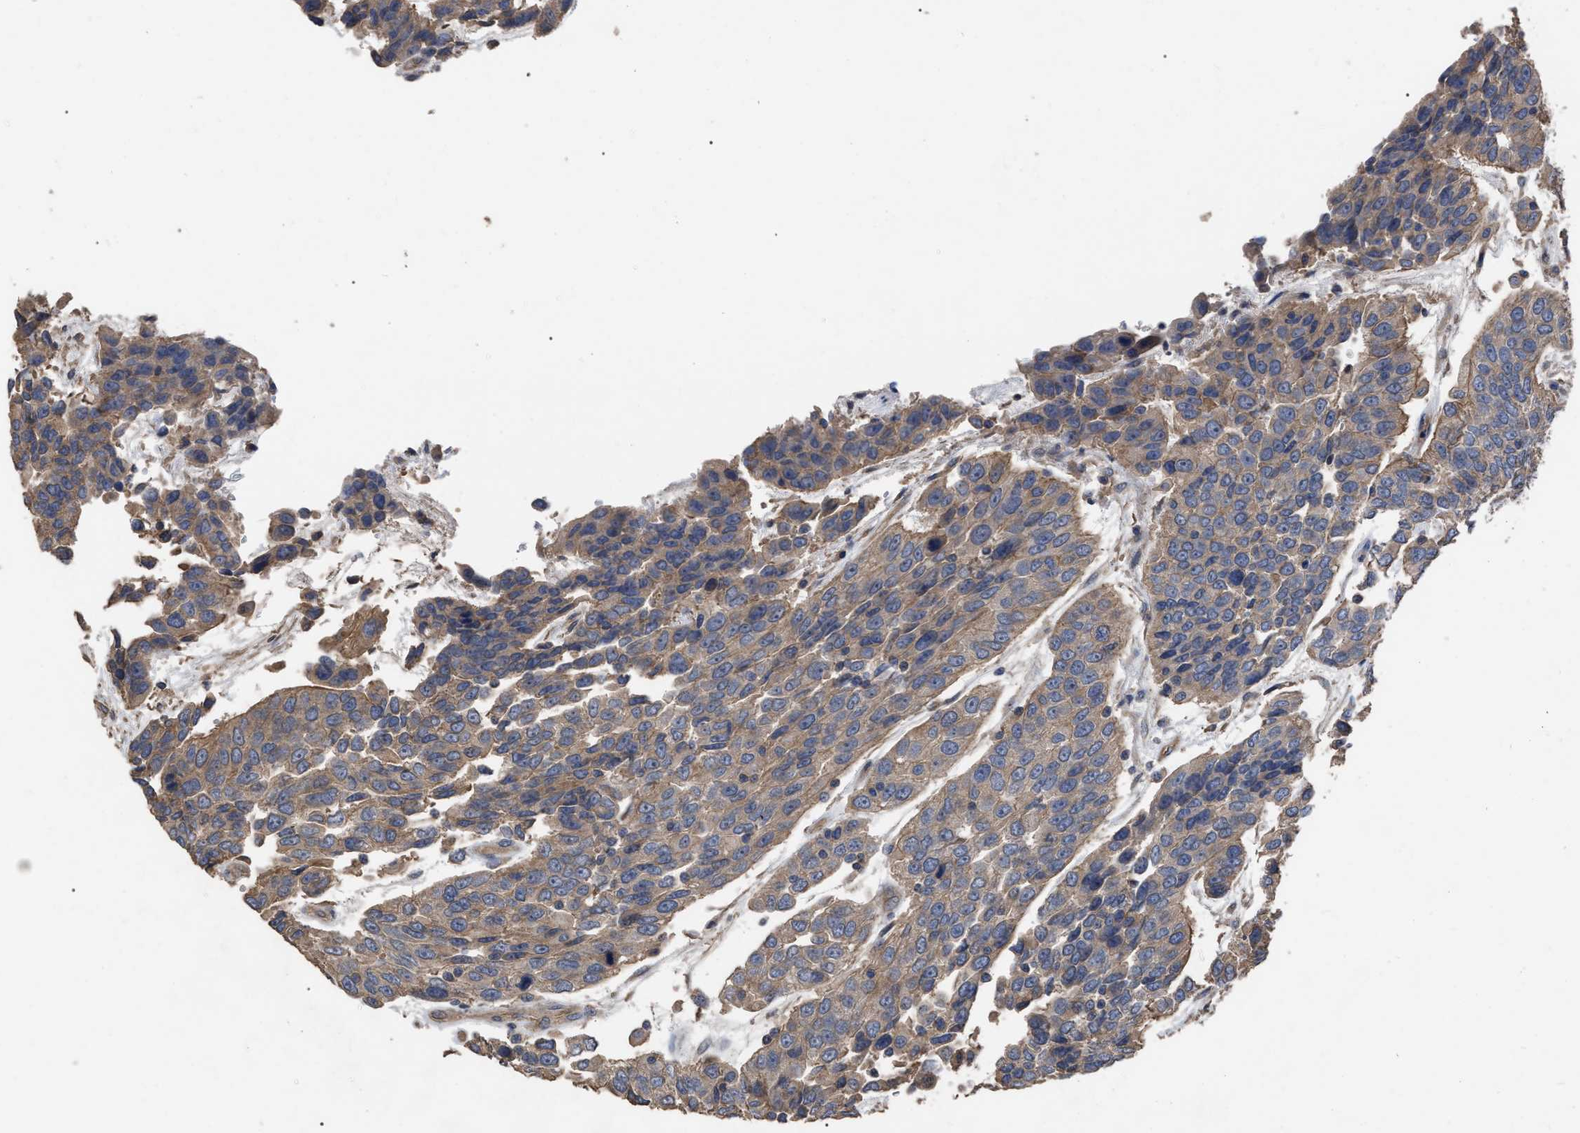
{"staining": {"intensity": "weak", "quantity": ">75%", "location": "cytoplasmic/membranous"}, "tissue": "urothelial cancer", "cell_type": "Tumor cells", "image_type": "cancer", "snomed": [{"axis": "morphology", "description": "Urothelial carcinoma, High grade"}, {"axis": "topography", "description": "Urinary bladder"}], "caption": "Protein analysis of urothelial carcinoma (high-grade) tissue demonstrates weak cytoplasmic/membranous expression in approximately >75% of tumor cells.", "gene": "BTN2A1", "patient": {"sex": "female", "age": 80}}